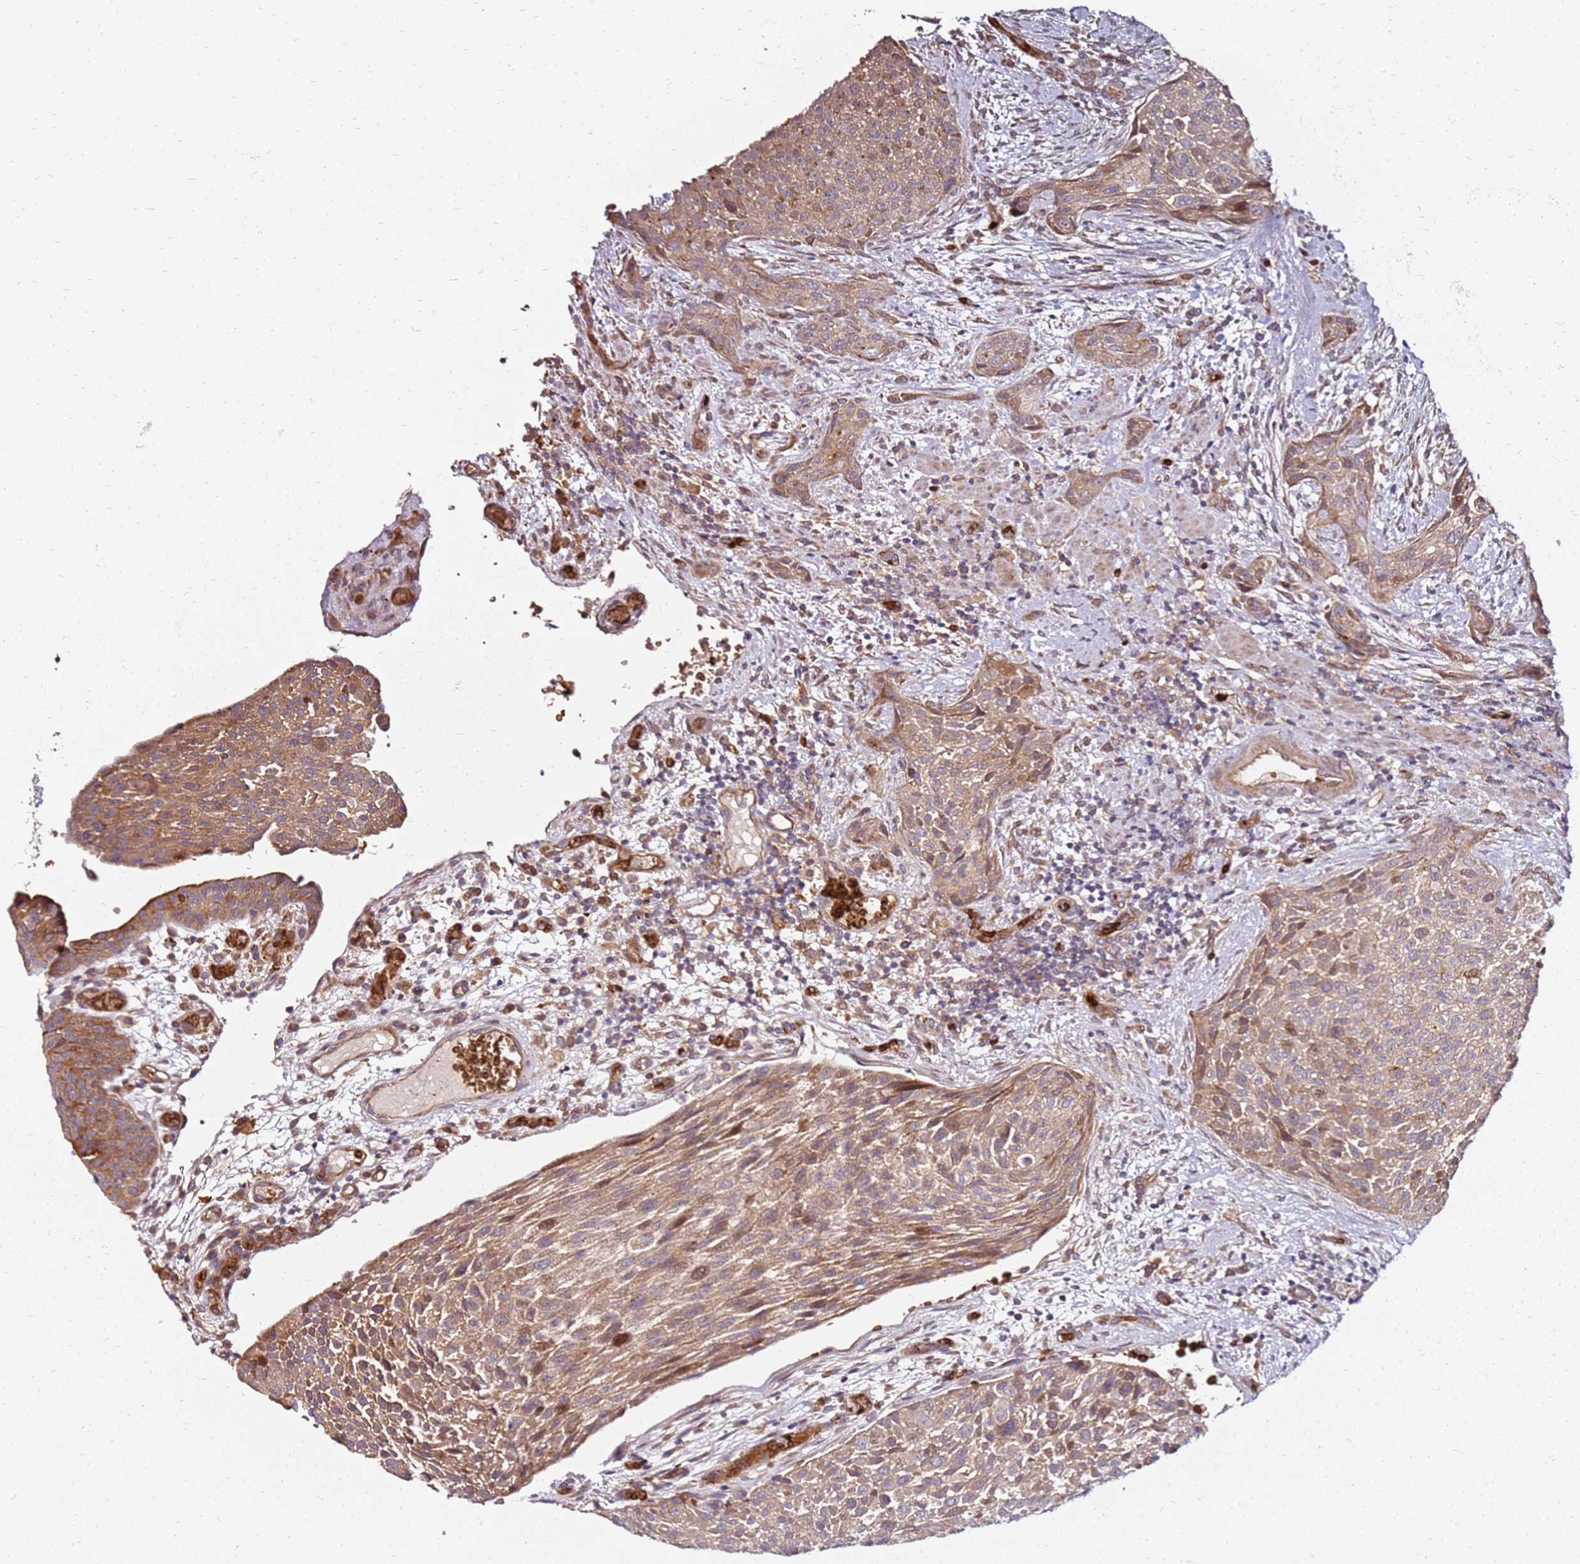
{"staining": {"intensity": "moderate", "quantity": "25%-75%", "location": "cytoplasmic/membranous,nuclear"}, "tissue": "urothelial cancer", "cell_type": "Tumor cells", "image_type": "cancer", "snomed": [{"axis": "morphology", "description": "Normal tissue, NOS"}, {"axis": "morphology", "description": "Urothelial carcinoma, NOS"}, {"axis": "topography", "description": "Urinary bladder"}, {"axis": "topography", "description": "Peripheral nerve tissue"}], "caption": "IHC histopathology image of human urothelial cancer stained for a protein (brown), which exhibits medium levels of moderate cytoplasmic/membranous and nuclear positivity in about 25%-75% of tumor cells.", "gene": "RNF11", "patient": {"sex": "male", "age": 35}}